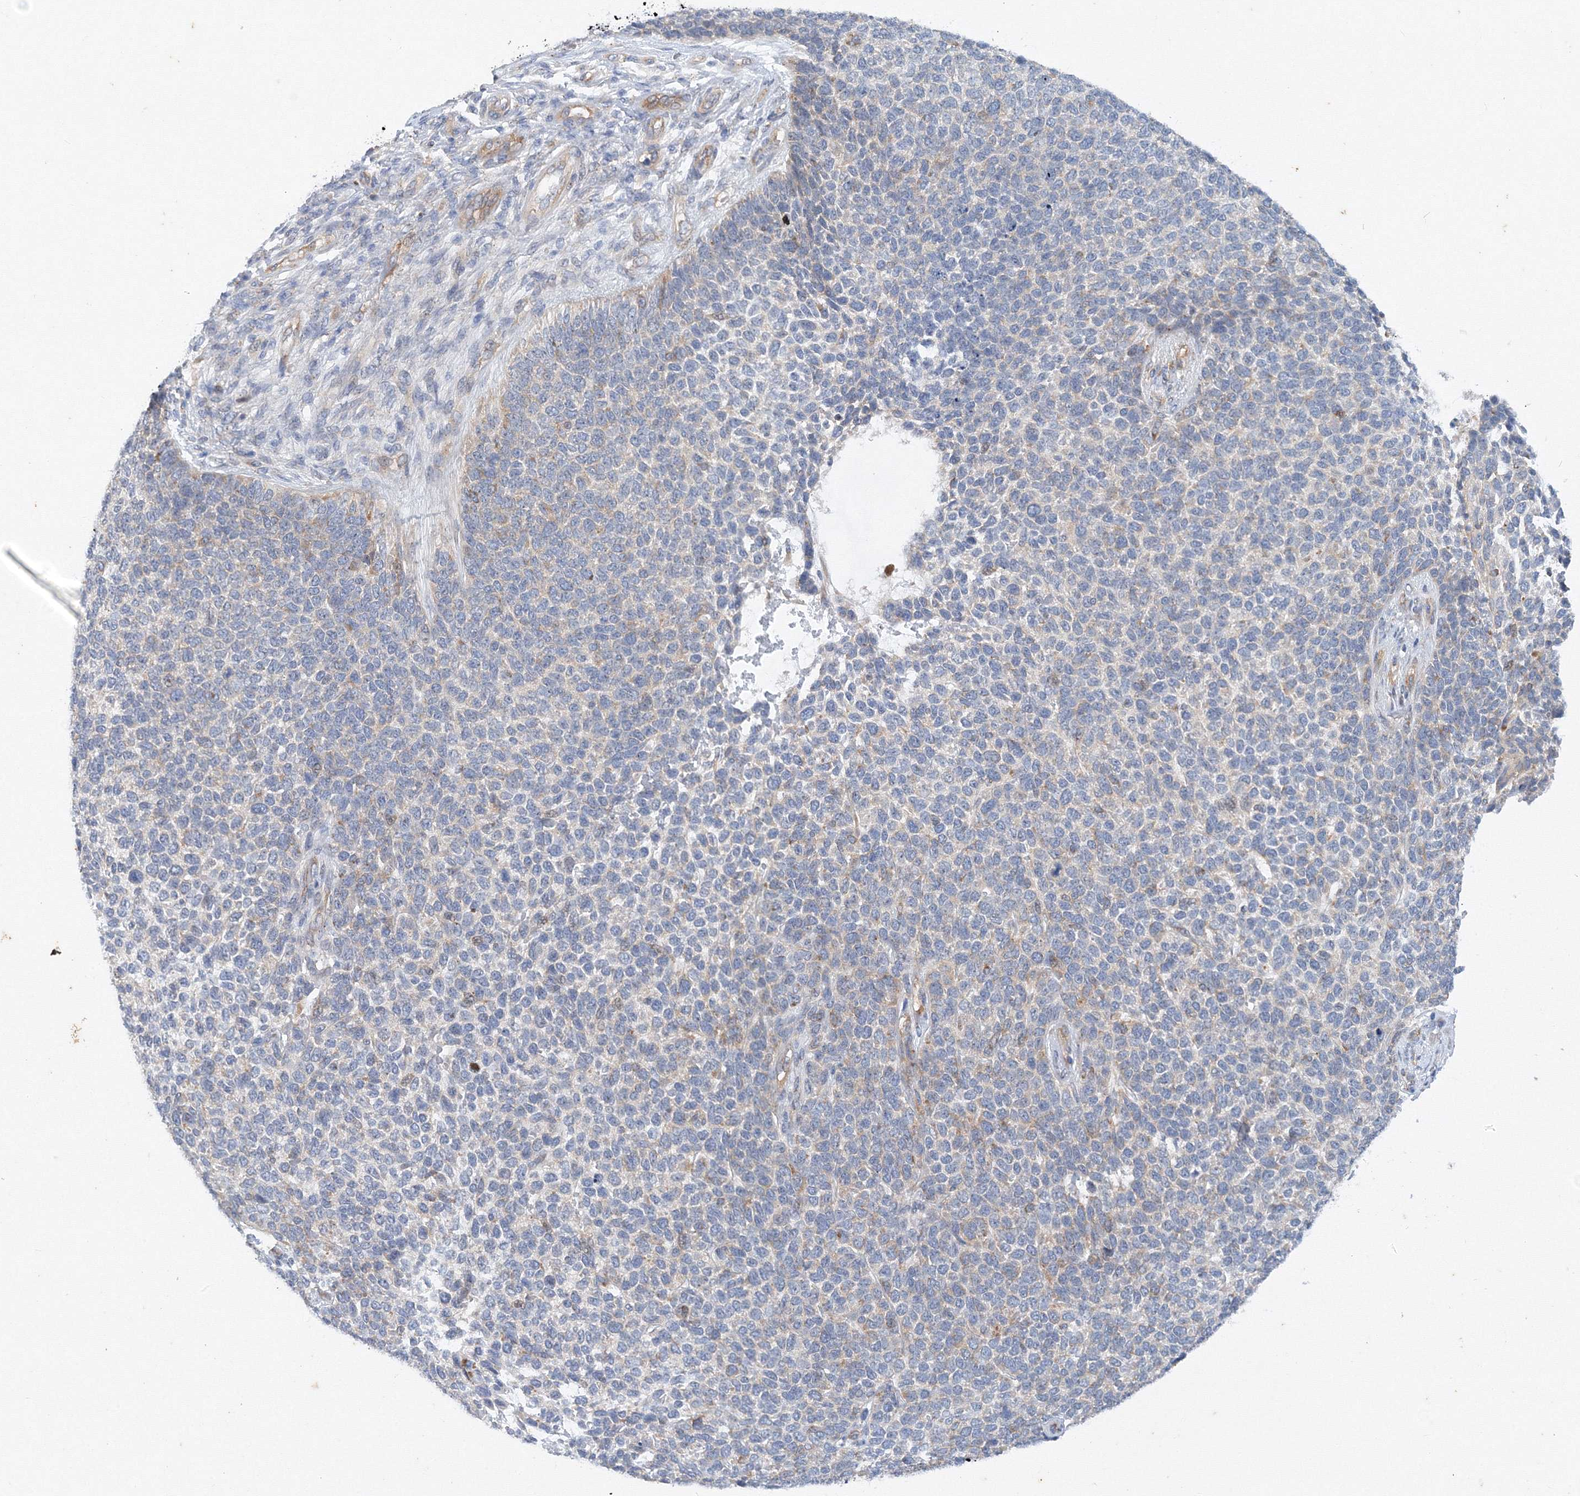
{"staining": {"intensity": "weak", "quantity": "<25%", "location": "cytoplasmic/membranous"}, "tissue": "skin cancer", "cell_type": "Tumor cells", "image_type": "cancer", "snomed": [{"axis": "morphology", "description": "Basal cell carcinoma"}, {"axis": "topography", "description": "Skin"}], "caption": "This is an IHC photomicrograph of human skin cancer (basal cell carcinoma). There is no staining in tumor cells.", "gene": "TANC1", "patient": {"sex": "female", "age": 84}}